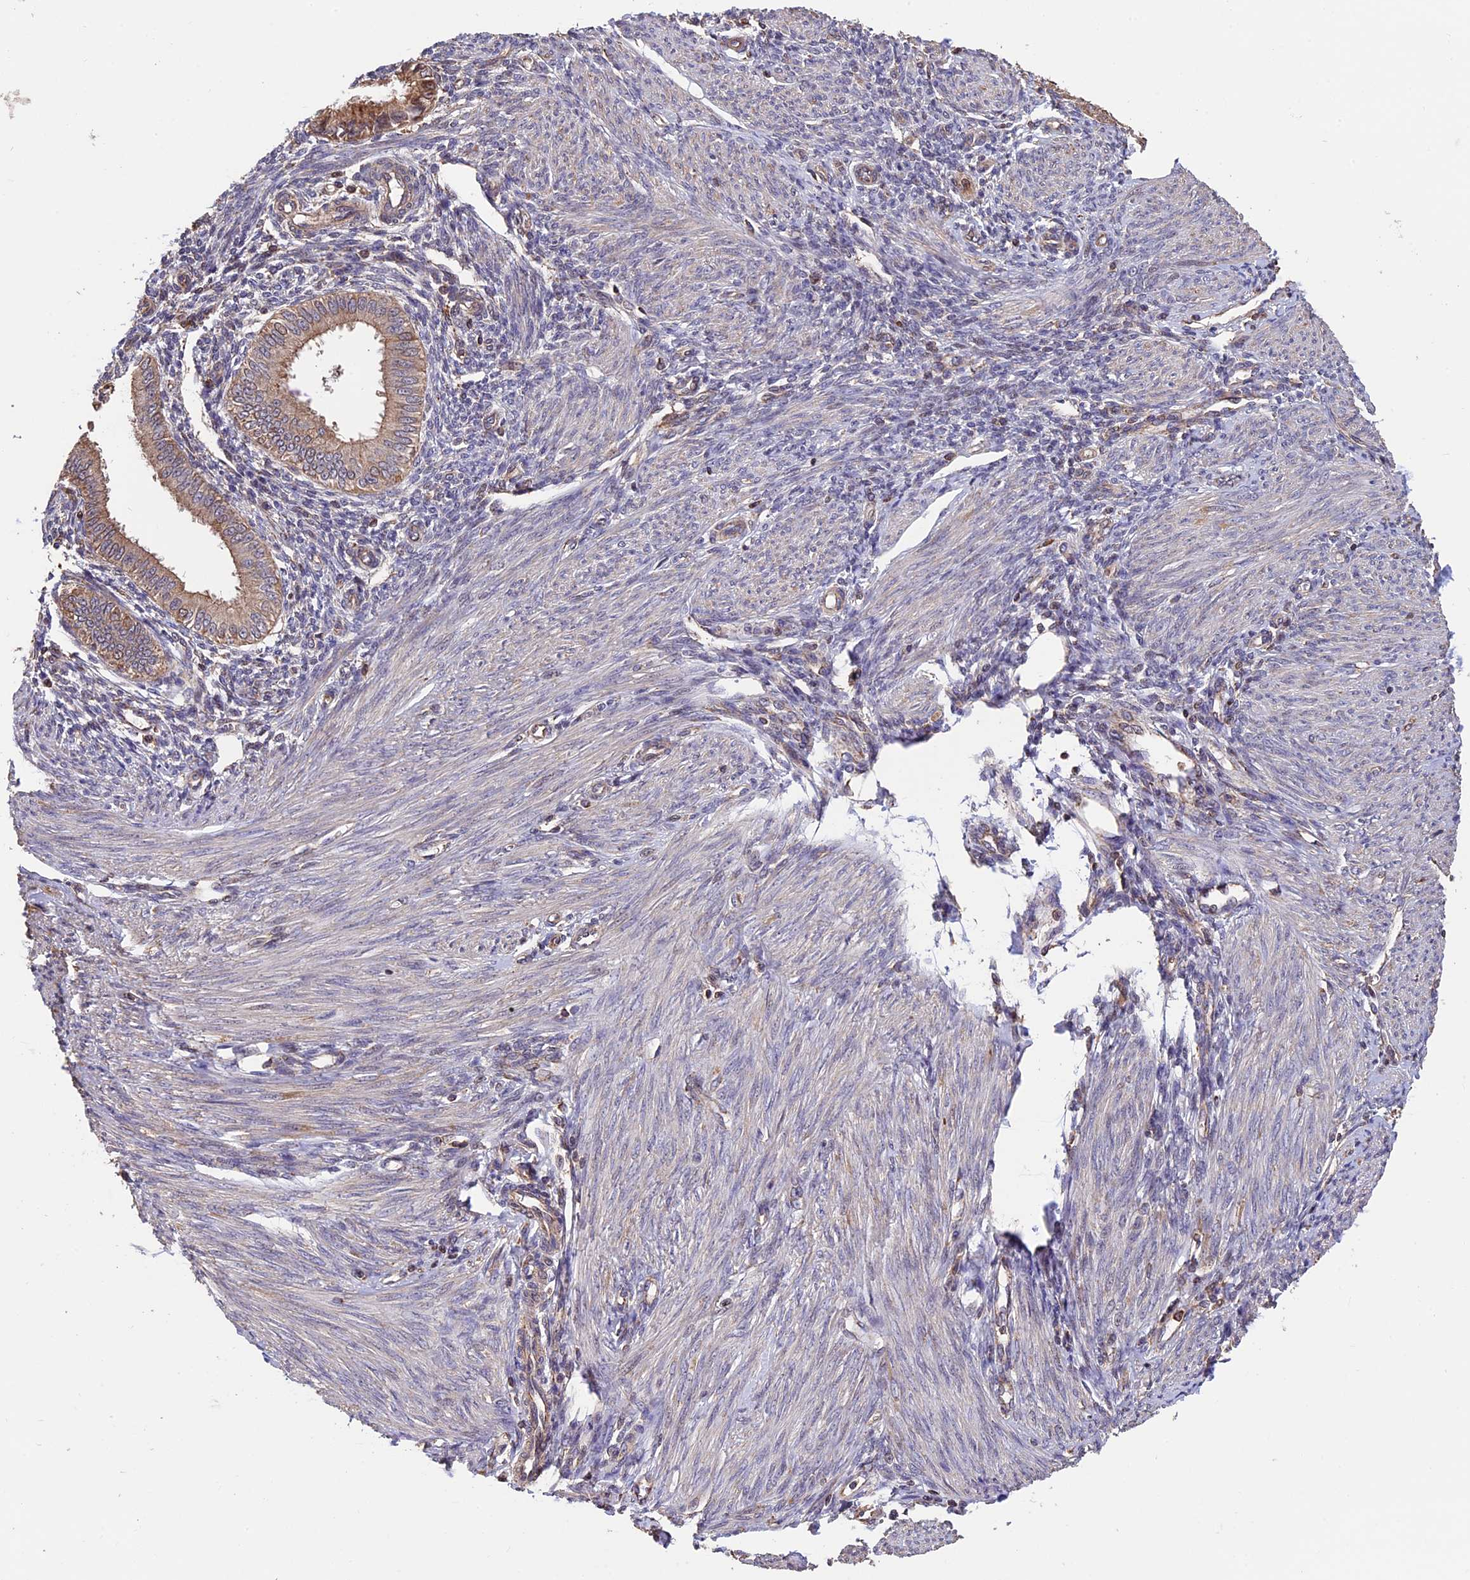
{"staining": {"intensity": "negative", "quantity": "none", "location": "none"}, "tissue": "endometrium", "cell_type": "Cells in endometrial stroma", "image_type": "normal", "snomed": [{"axis": "morphology", "description": "Normal tissue, NOS"}, {"axis": "topography", "description": "Uterus"}, {"axis": "topography", "description": "Endometrium"}], "caption": "This is a histopathology image of immunohistochemistry staining of unremarkable endometrium, which shows no staining in cells in endometrial stroma.", "gene": "PKD2L2", "patient": {"sex": "female", "age": 48}}